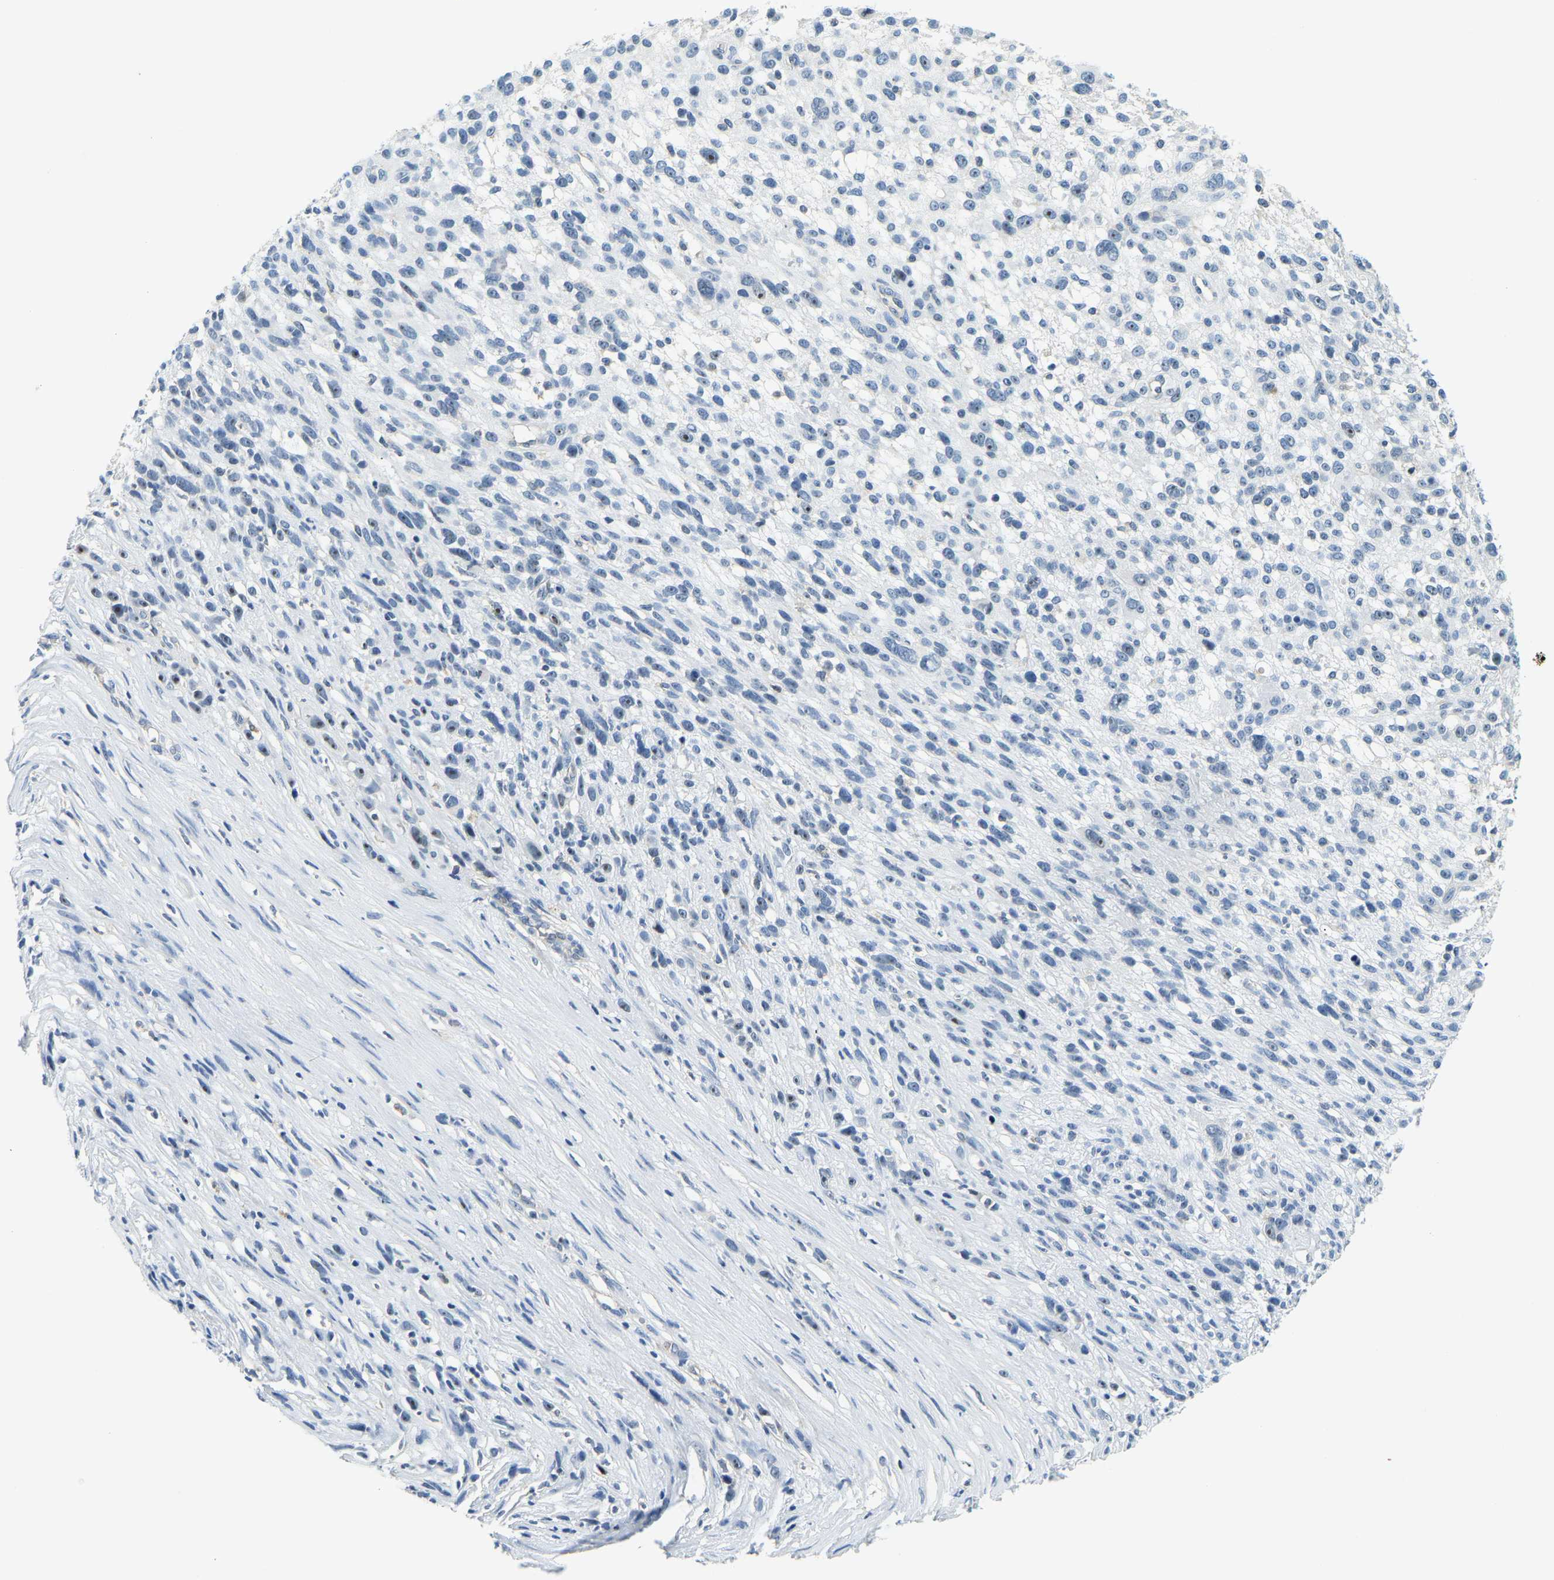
{"staining": {"intensity": "moderate", "quantity": "<25%", "location": "nuclear"}, "tissue": "melanoma", "cell_type": "Tumor cells", "image_type": "cancer", "snomed": [{"axis": "morphology", "description": "Malignant melanoma, NOS"}, {"axis": "topography", "description": "Skin"}], "caption": "Immunohistochemical staining of human malignant melanoma demonstrates low levels of moderate nuclear staining in approximately <25% of tumor cells. (DAB (3,3'-diaminobenzidine) IHC, brown staining for protein, blue staining for nuclei).", "gene": "RRP1", "patient": {"sex": "female", "age": 55}}